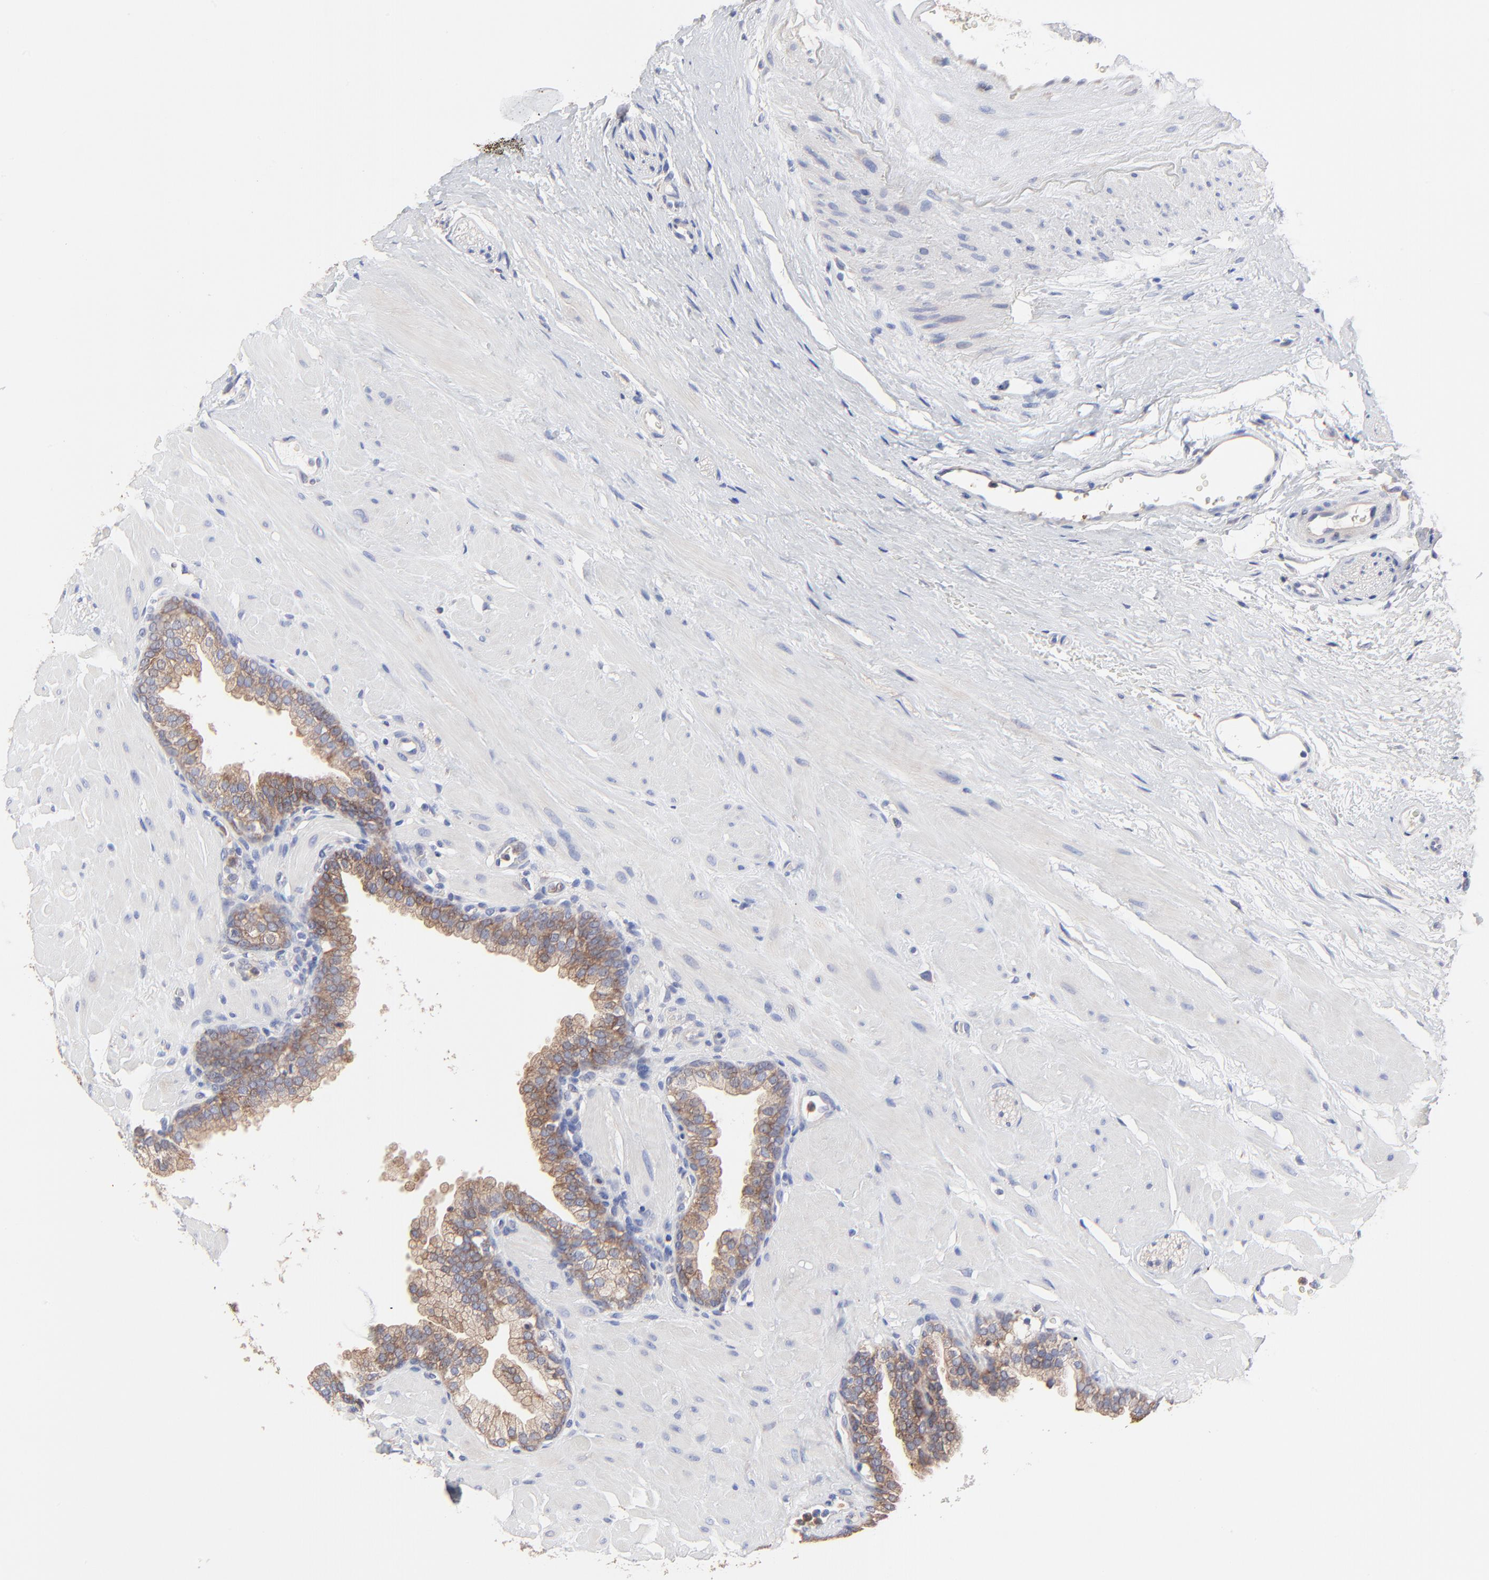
{"staining": {"intensity": "moderate", "quantity": ">75%", "location": "cytoplasmic/membranous"}, "tissue": "prostate", "cell_type": "Glandular cells", "image_type": "normal", "snomed": [{"axis": "morphology", "description": "Normal tissue, NOS"}, {"axis": "topography", "description": "Prostate"}], "caption": "Protein staining of normal prostate demonstrates moderate cytoplasmic/membranous positivity in about >75% of glandular cells. Nuclei are stained in blue.", "gene": "PPFIBP2", "patient": {"sex": "male", "age": 60}}